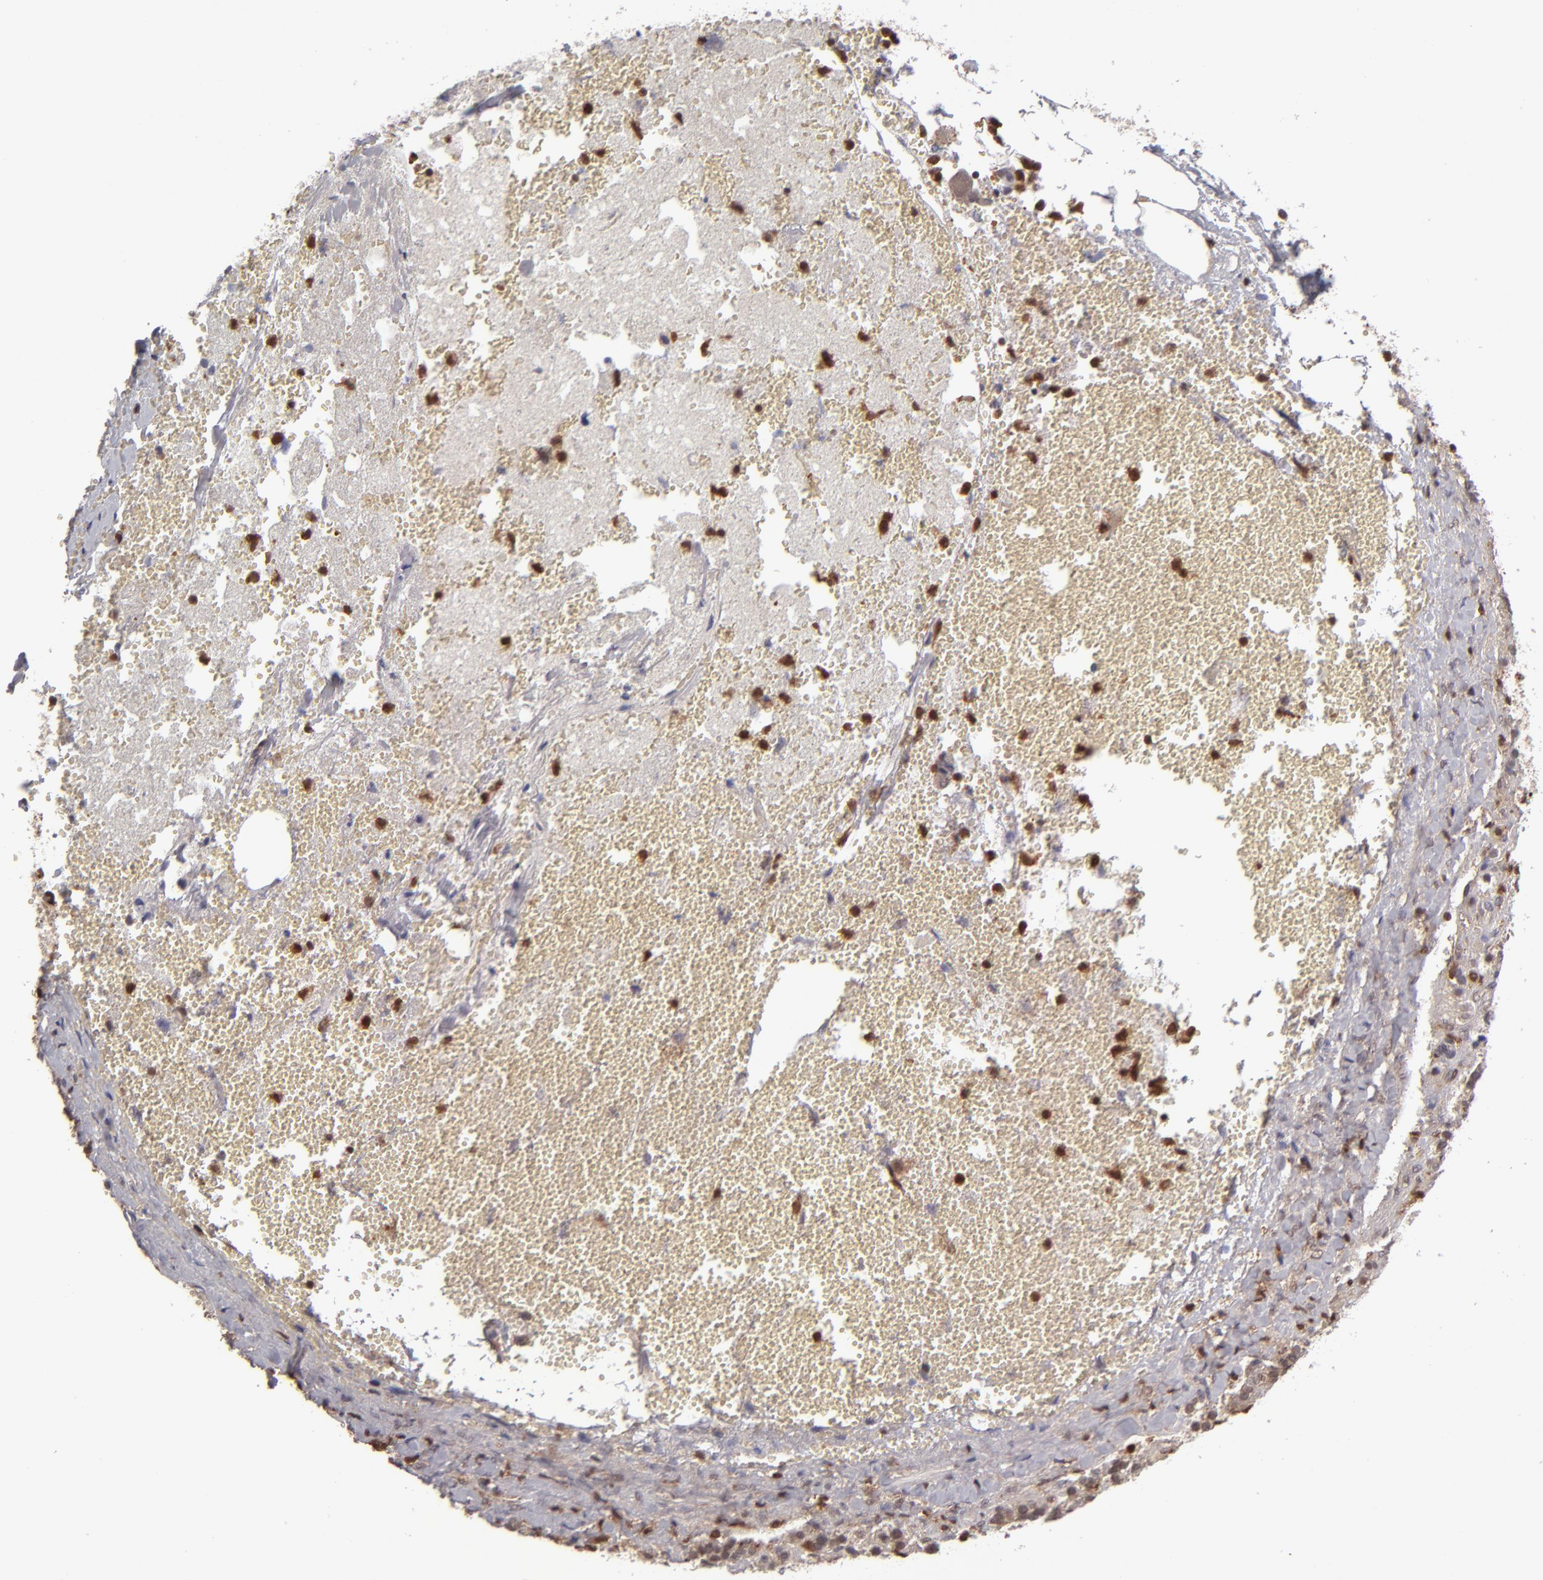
{"staining": {"intensity": "weak", "quantity": ">75%", "location": "cytoplasmic/membranous,nuclear"}, "tissue": "adrenal gland", "cell_type": "Glandular cells", "image_type": "normal", "snomed": [{"axis": "morphology", "description": "Normal tissue, NOS"}, {"axis": "topography", "description": "Adrenal gland"}], "caption": "Immunohistochemistry staining of unremarkable adrenal gland, which demonstrates low levels of weak cytoplasmic/membranous,nuclear positivity in about >75% of glandular cells indicating weak cytoplasmic/membranous,nuclear protein expression. The staining was performed using DAB (3,3'-diaminobenzidine) (brown) for protein detection and nuclei were counterstained in hematoxylin (blue).", "gene": "GRB2", "patient": {"sex": "female", "age": 71}}